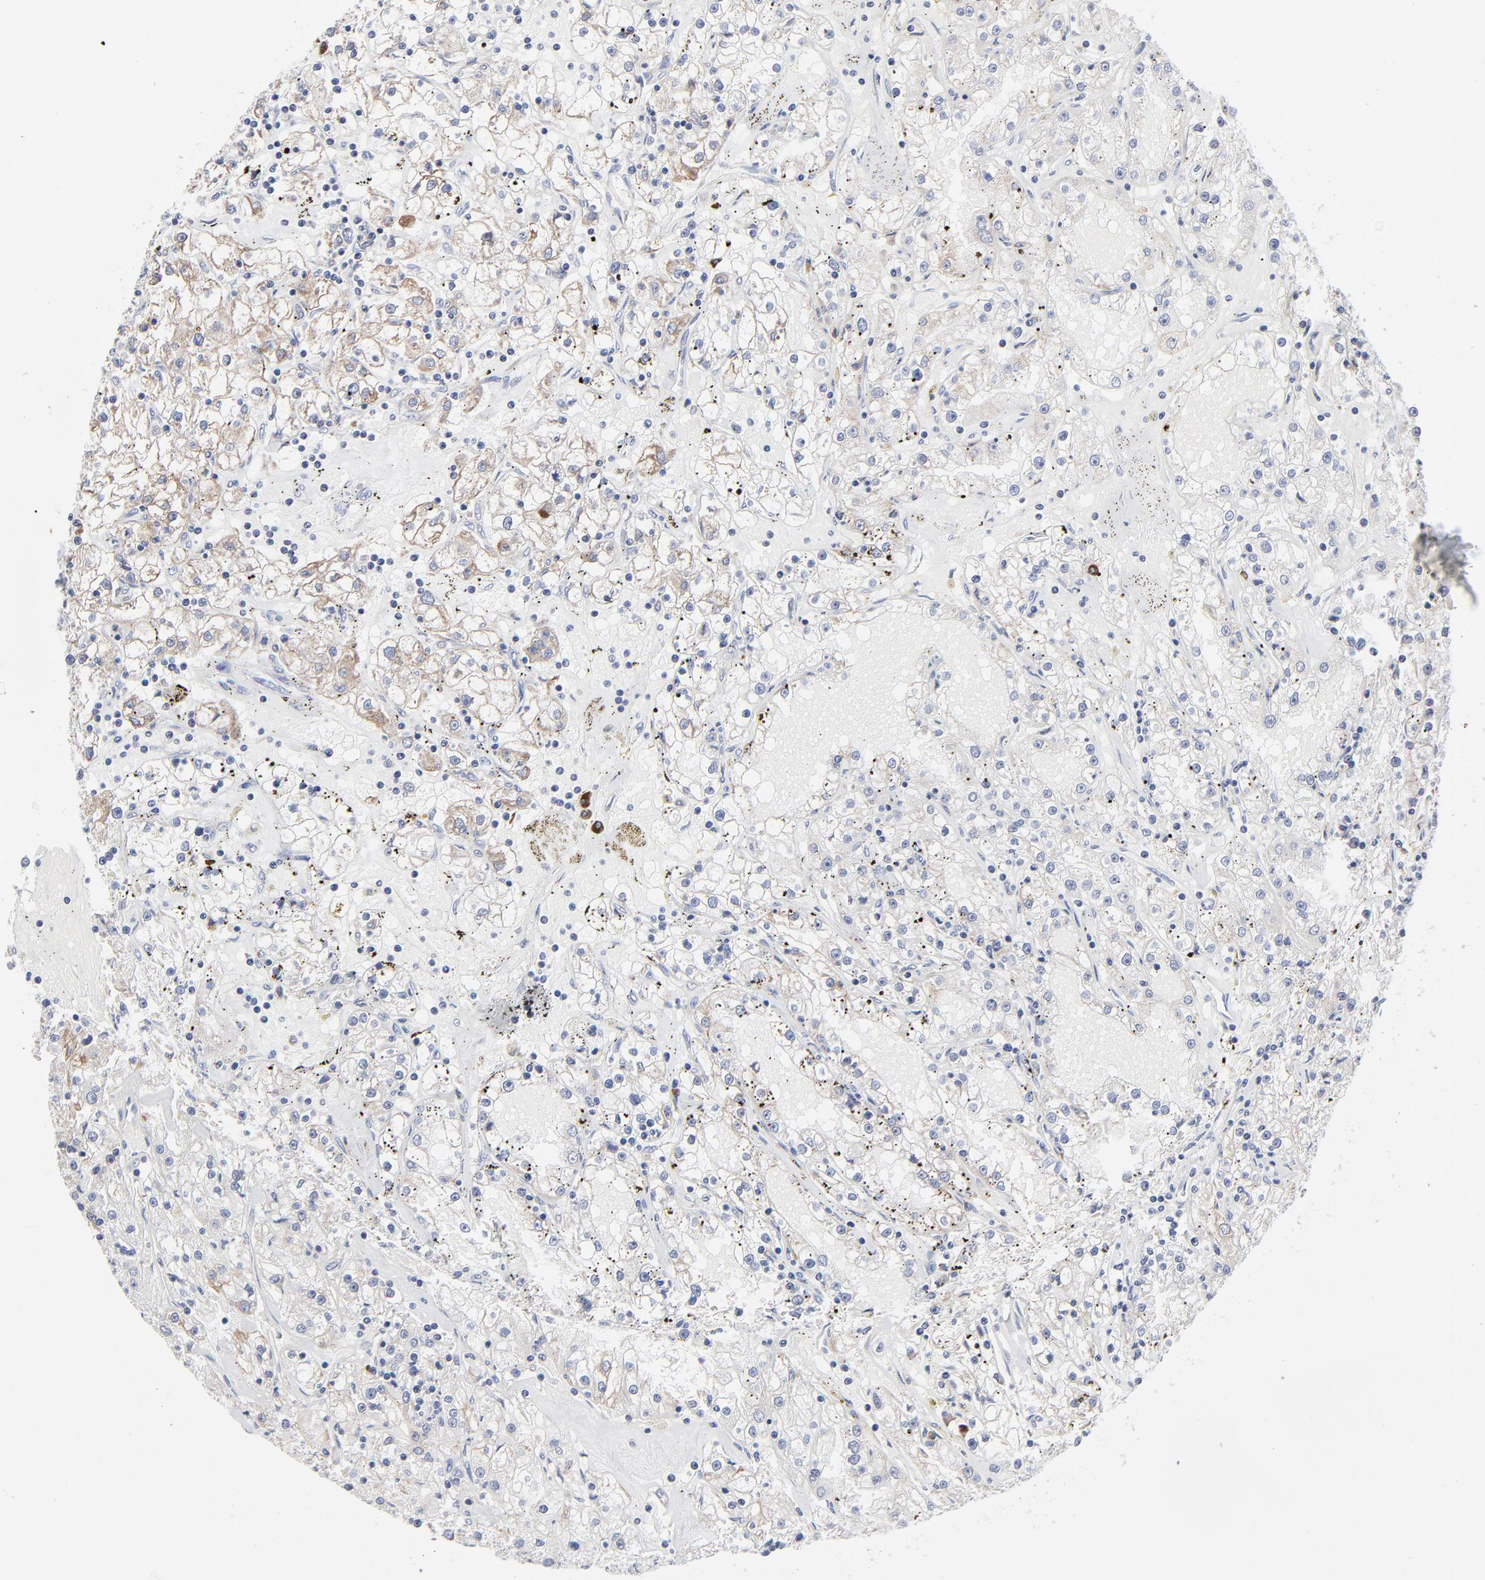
{"staining": {"intensity": "weak", "quantity": ">75%", "location": "cytoplasmic/membranous"}, "tissue": "renal cancer", "cell_type": "Tumor cells", "image_type": "cancer", "snomed": [{"axis": "morphology", "description": "Adenocarcinoma, NOS"}, {"axis": "topography", "description": "Kidney"}], "caption": "Approximately >75% of tumor cells in adenocarcinoma (renal) show weak cytoplasmic/membranous protein positivity as visualized by brown immunohistochemical staining.", "gene": "TRIM22", "patient": {"sex": "male", "age": 56}}